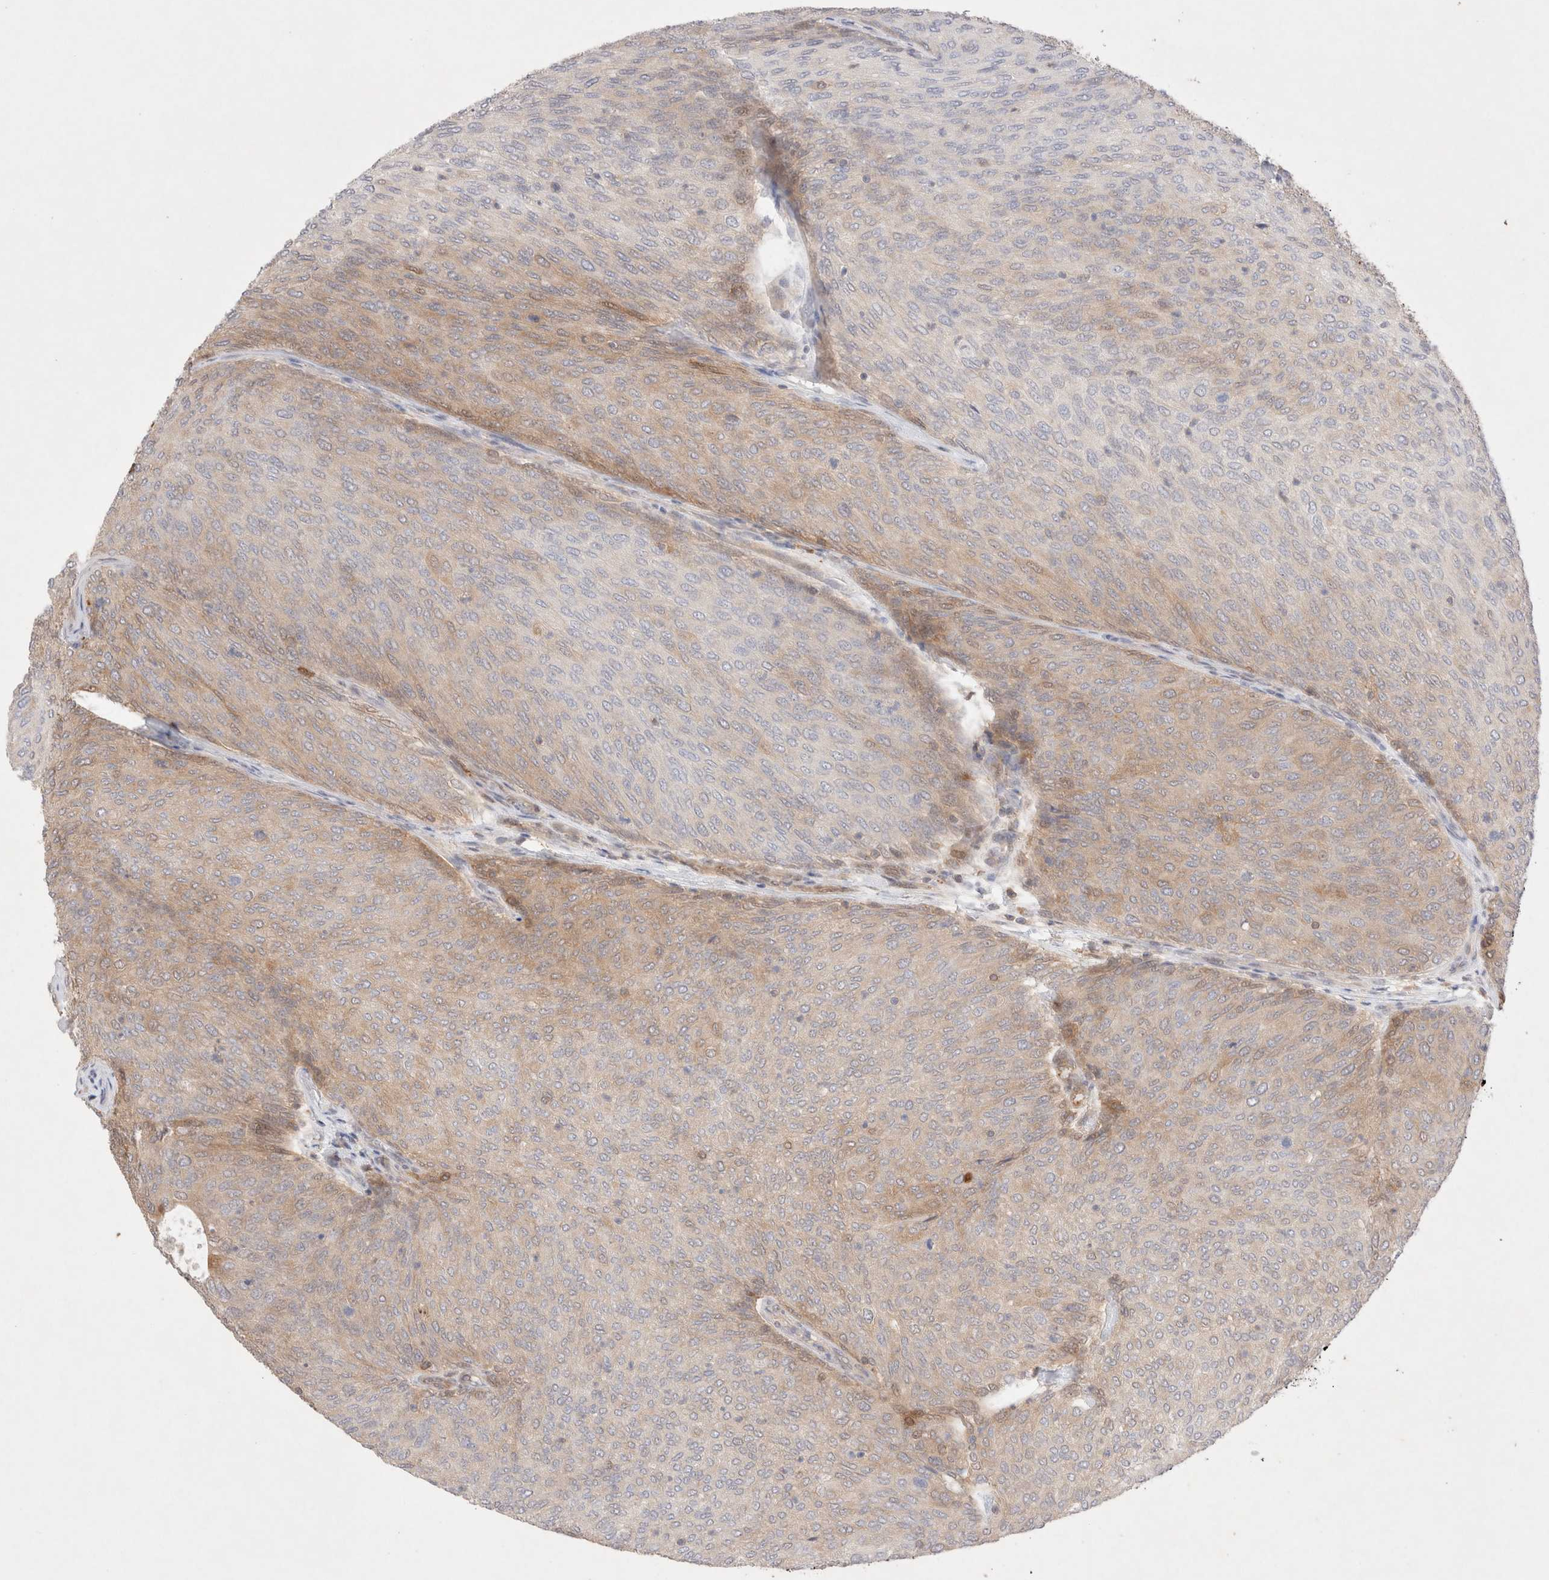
{"staining": {"intensity": "moderate", "quantity": "<25%", "location": "cytoplasmic/membranous"}, "tissue": "urothelial cancer", "cell_type": "Tumor cells", "image_type": "cancer", "snomed": [{"axis": "morphology", "description": "Urothelial carcinoma, Low grade"}, {"axis": "topography", "description": "Urinary bladder"}], "caption": "IHC histopathology image of urothelial cancer stained for a protein (brown), which demonstrates low levels of moderate cytoplasmic/membranous staining in approximately <25% of tumor cells.", "gene": "STARD10", "patient": {"sex": "female", "age": 79}}